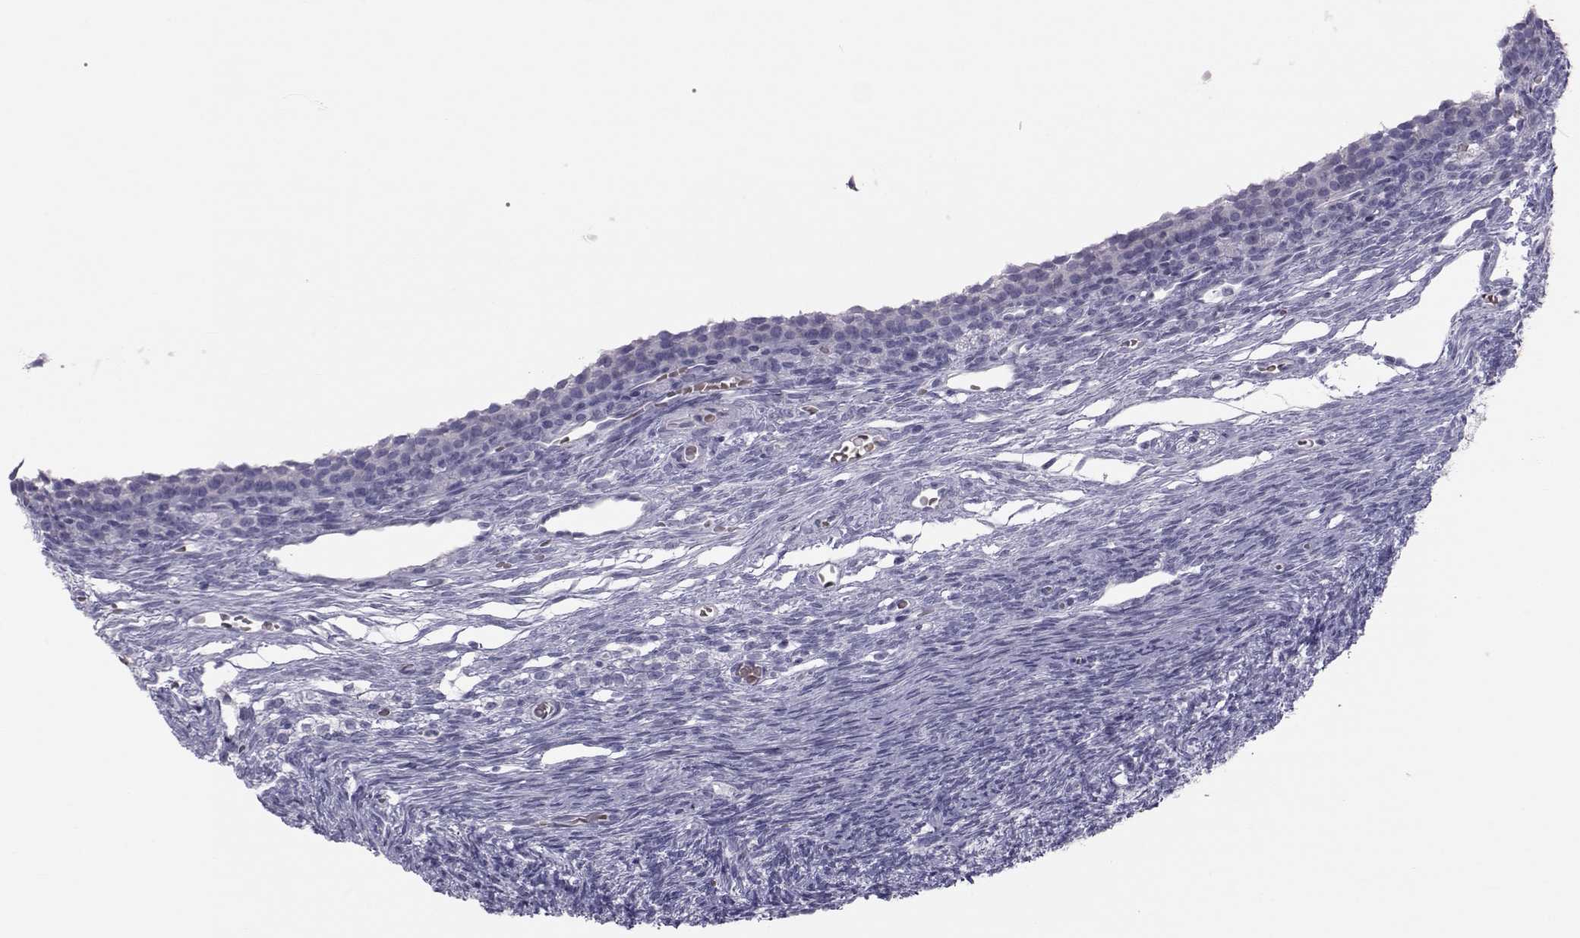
{"staining": {"intensity": "negative", "quantity": "none", "location": "none"}, "tissue": "ovary", "cell_type": "Ovarian stroma cells", "image_type": "normal", "snomed": [{"axis": "morphology", "description": "Normal tissue, NOS"}, {"axis": "topography", "description": "Ovary"}], "caption": "Ovarian stroma cells are negative for protein expression in unremarkable human ovary. Brightfield microscopy of IHC stained with DAB (3,3'-diaminobenzidine) (brown) and hematoxylin (blue), captured at high magnification.", "gene": "GARIN3", "patient": {"sex": "female", "age": 27}}